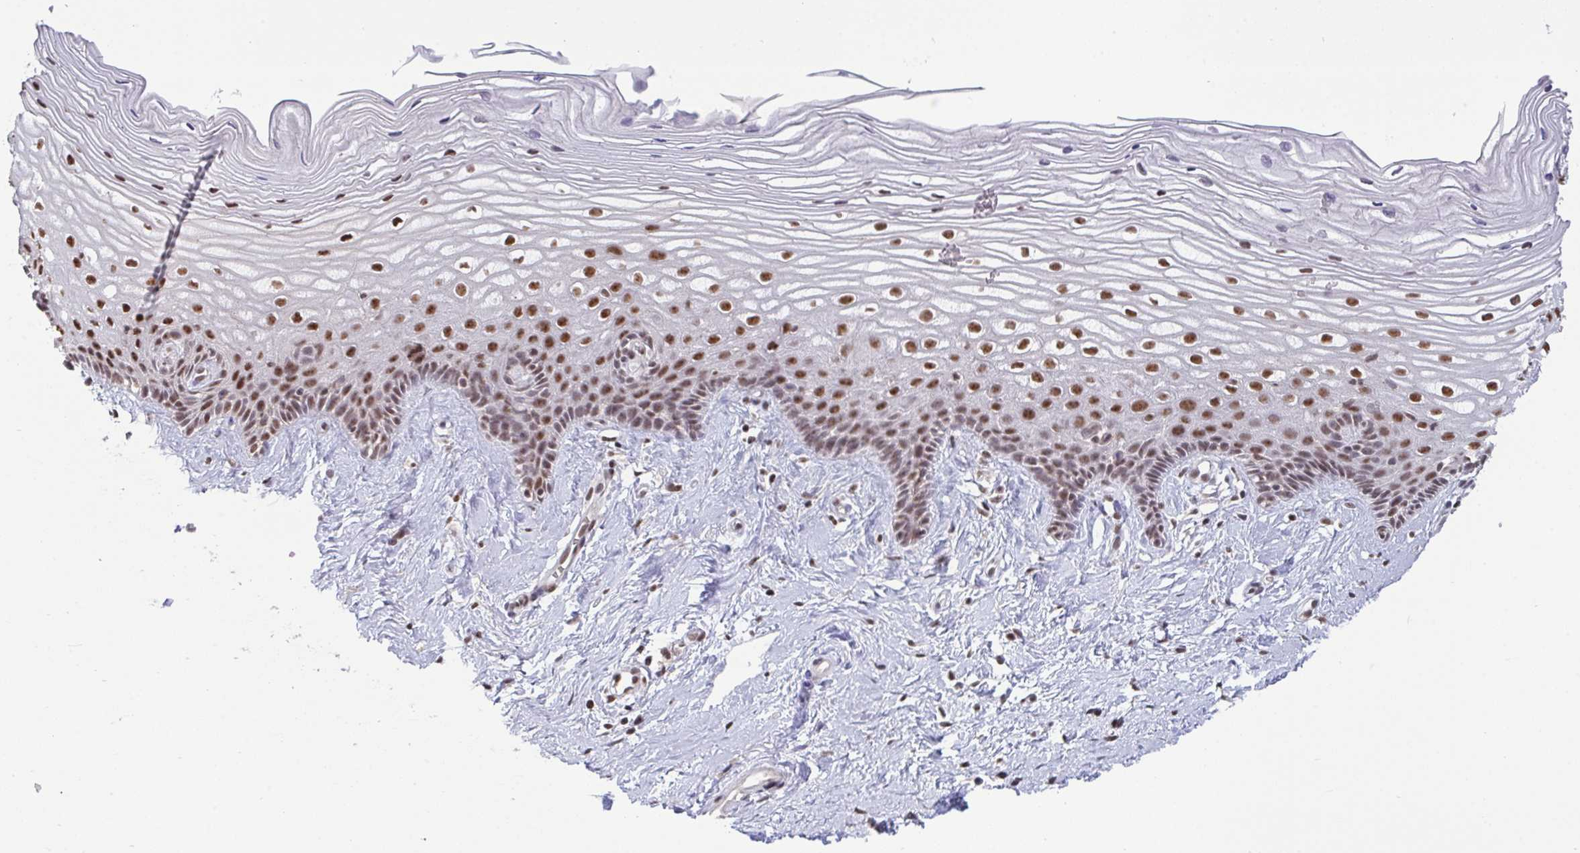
{"staining": {"intensity": "moderate", "quantity": ">75%", "location": "nuclear"}, "tissue": "cervix", "cell_type": "Glandular cells", "image_type": "normal", "snomed": [{"axis": "morphology", "description": "Normal tissue, NOS"}, {"axis": "topography", "description": "Cervix"}], "caption": "Immunohistochemical staining of benign cervix displays >75% levels of moderate nuclear protein staining in approximately >75% of glandular cells. The protein is shown in brown color, while the nuclei are stained blue.", "gene": "PUF60", "patient": {"sex": "female", "age": 40}}